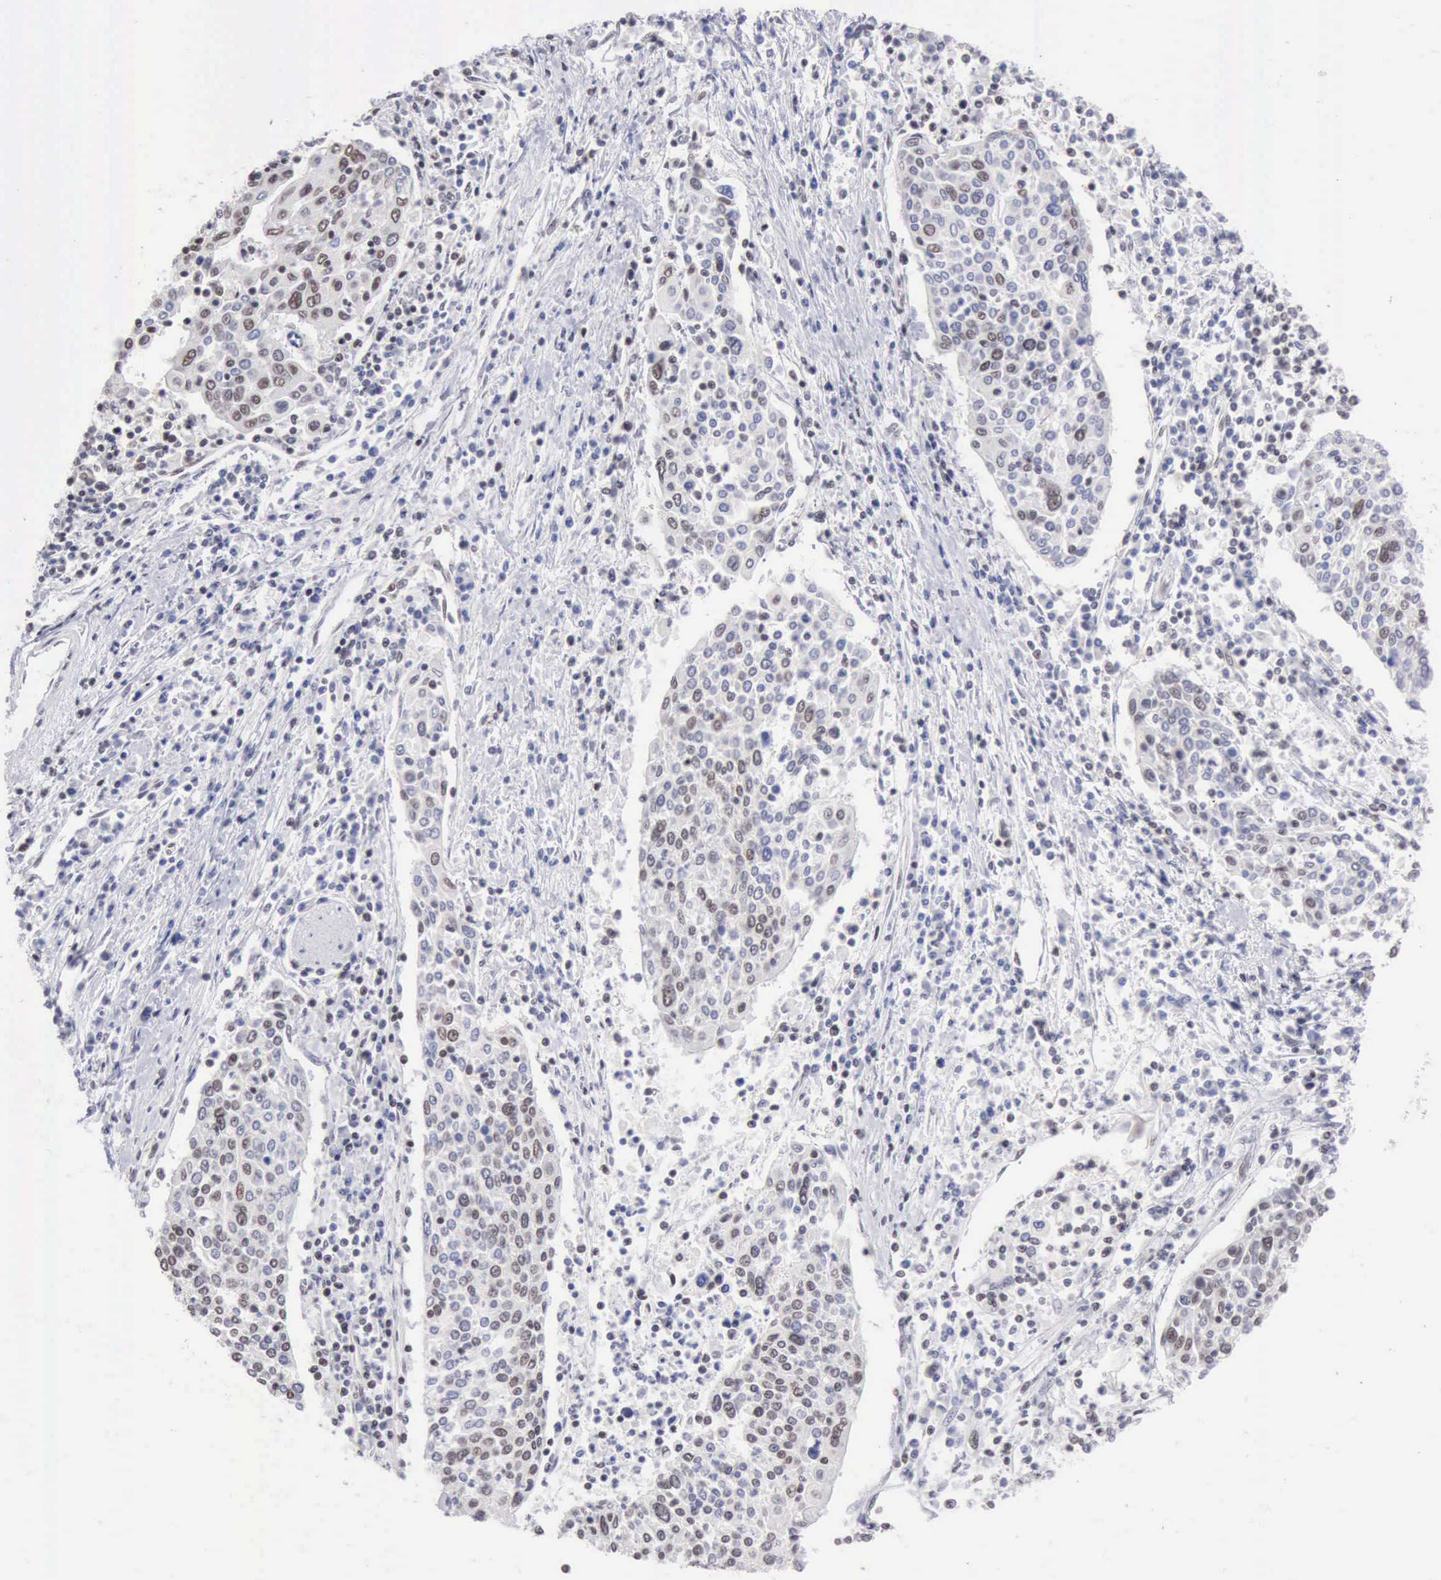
{"staining": {"intensity": "weak", "quantity": "25%-75%", "location": "nuclear"}, "tissue": "cervical cancer", "cell_type": "Tumor cells", "image_type": "cancer", "snomed": [{"axis": "morphology", "description": "Squamous cell carcinoma, NOS"}, {"axis": "topography", "description": "Cervix"}], "caption": "Cervical cancer stained for a protein demonstrates weak nuclear positivity in tumor cells.", "gene": "TAF1", "patient": {"sex": "female", "age": 40}}